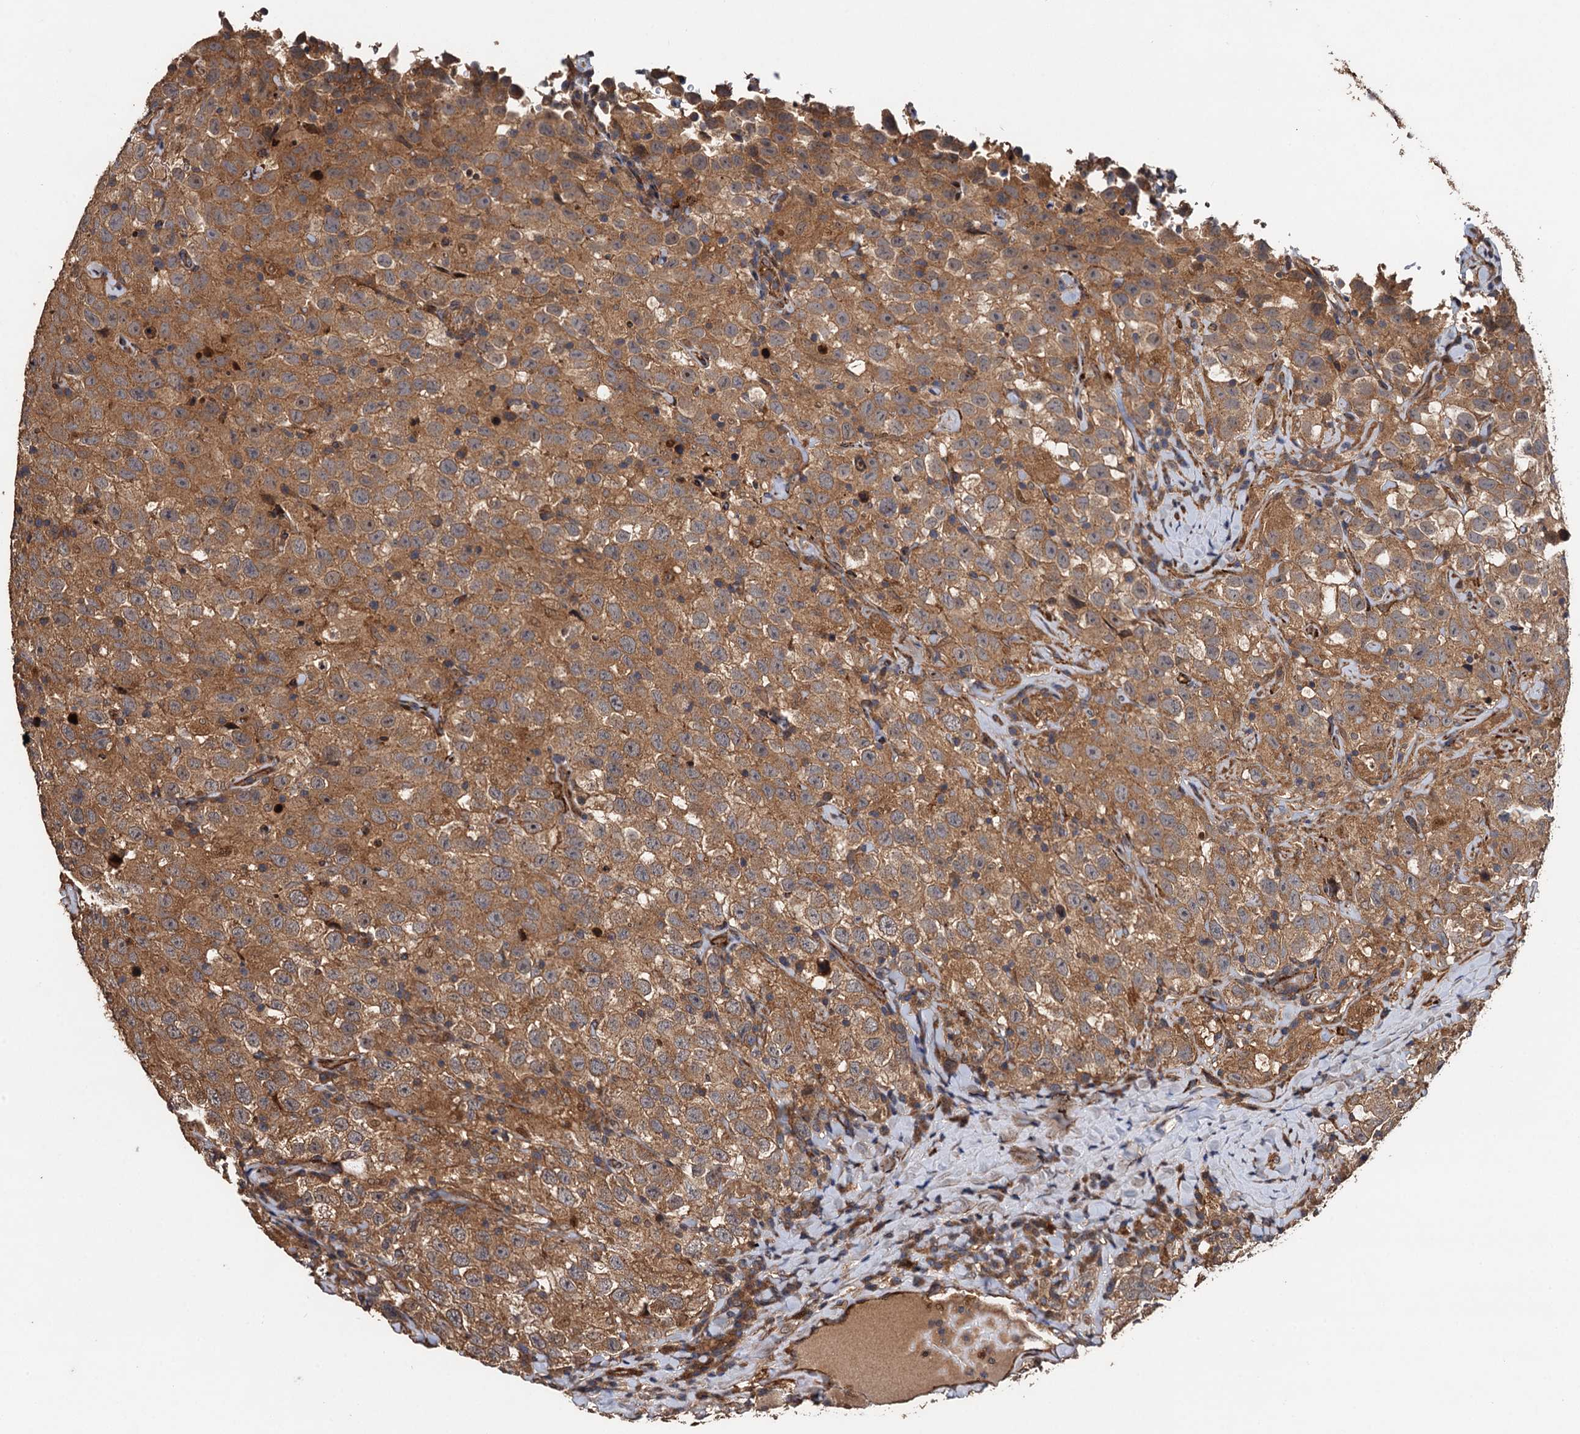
{"staining": {"intensity": "moderate", "quantity": ">75%", "location": "cytoplasmic/membranous"}, "tissue": "testis cancer", "cell_type": "Tumor cells", "image_type": "cancer", "snomed": [{"axis": "morphology", "description": "Seminoma, NOS"}, {"axis": "topography", "description": "Testis"}], "caption": "Immunohistochemical staining of seminoma (testis) shows moderate cytoplasmic/membranous protein positivity in about >75% of tumor cells. Nuclei are stained in blue.", "gene": "TMEM39B", "patient": {"sex": "male", "age": 41}}